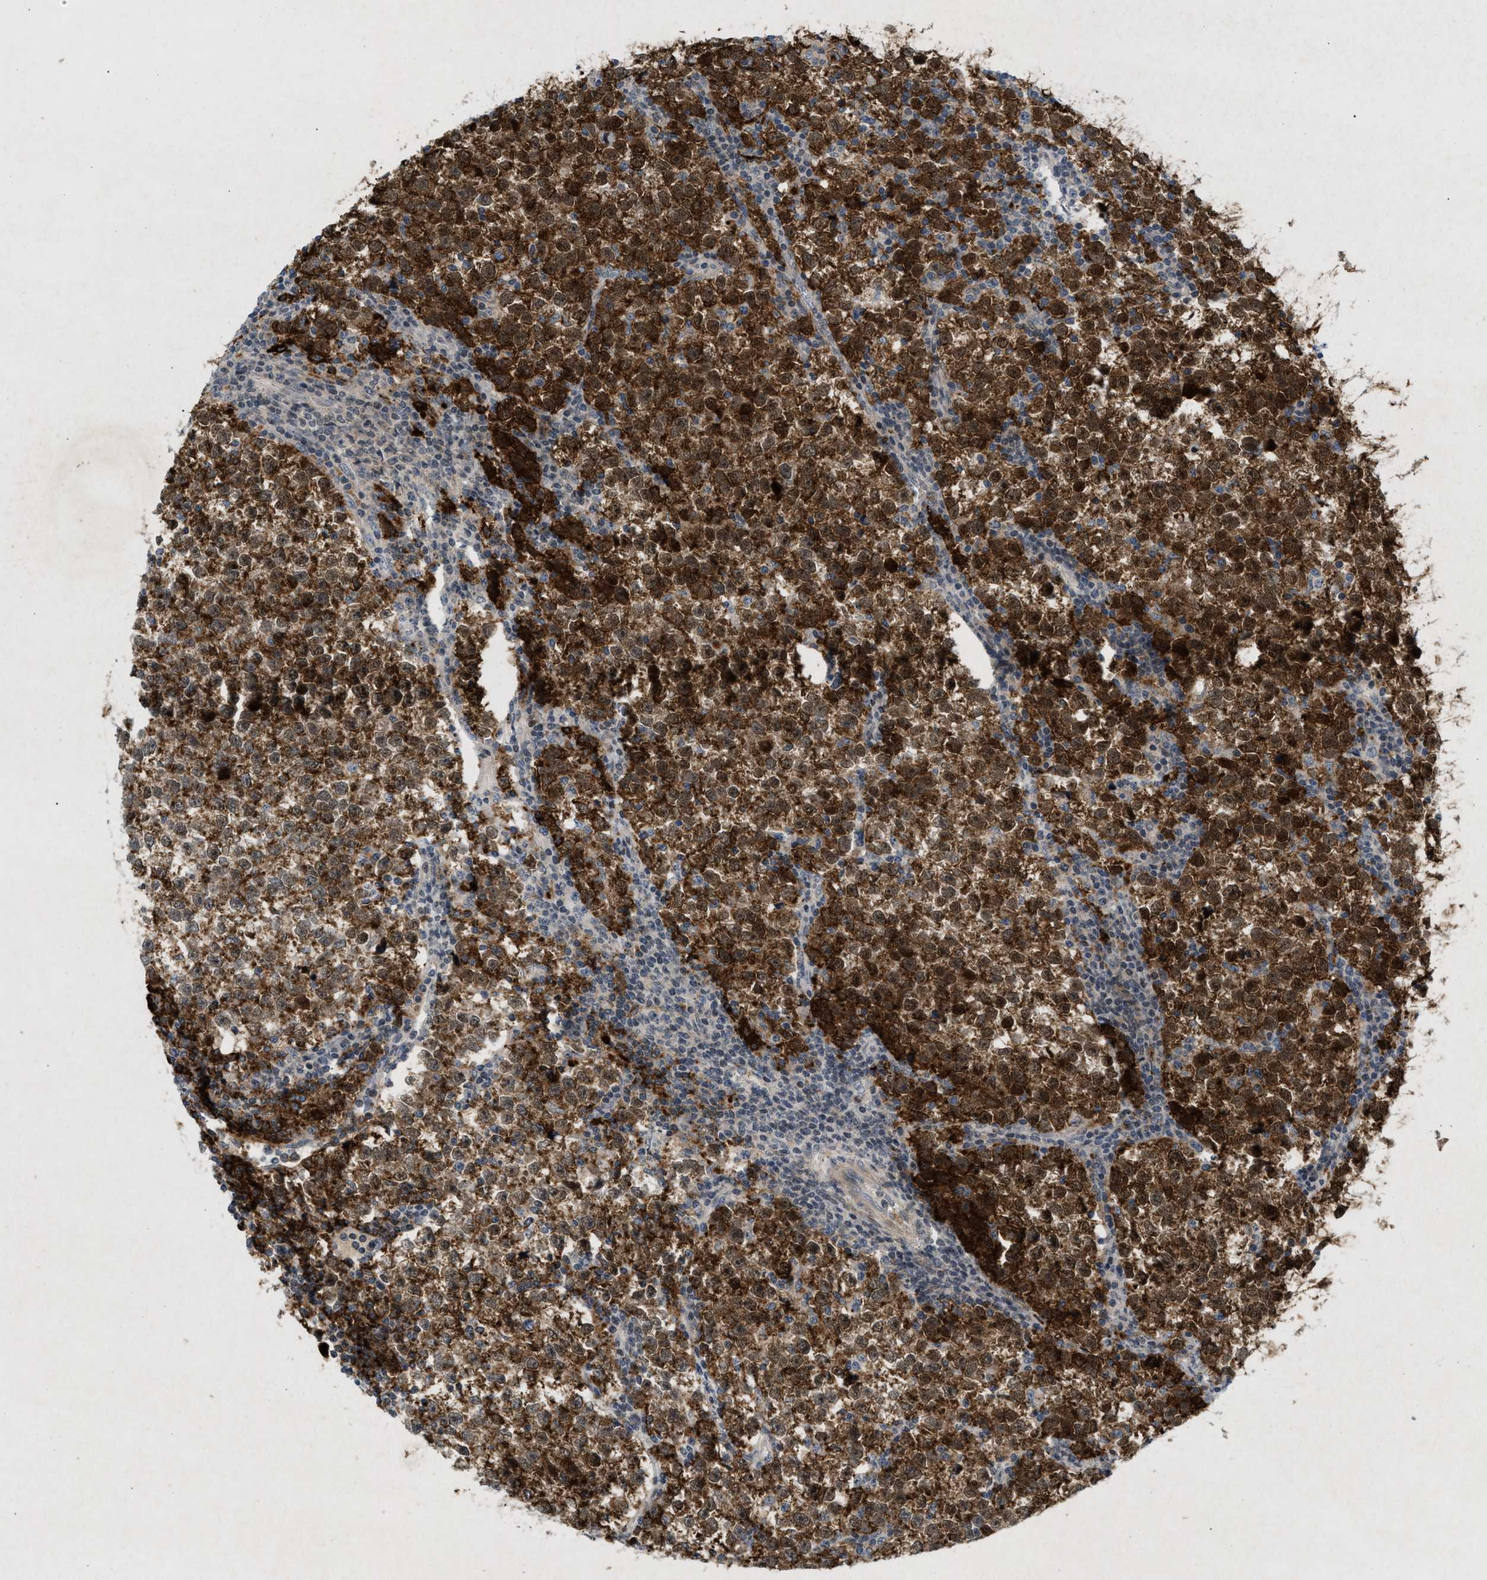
{"staining": {"intensity": "strong", "quantity": ">75%", "location": "cytoplasmic/membranous,nuclear"}, "tissue": "testis cancer", "cell_type": "Tumor cells", "image_type": "cancer", "snomed": [{"axis": "morphology", "description": "Normal tissue, NOS"}, {"axis": "morphology", "description": "Seminoma, NOS"}, {"axis": "topography", "description": "Testis"}], "caption": "Testis seminoma stained with IHC reveals strong cytoplasmic/membranous and nuclear staining in approximately >75% of tumor cells. Nuclei are stained in blue.", "gene": "ZPR1", "patient": {"sex": "male", "age": 43}}